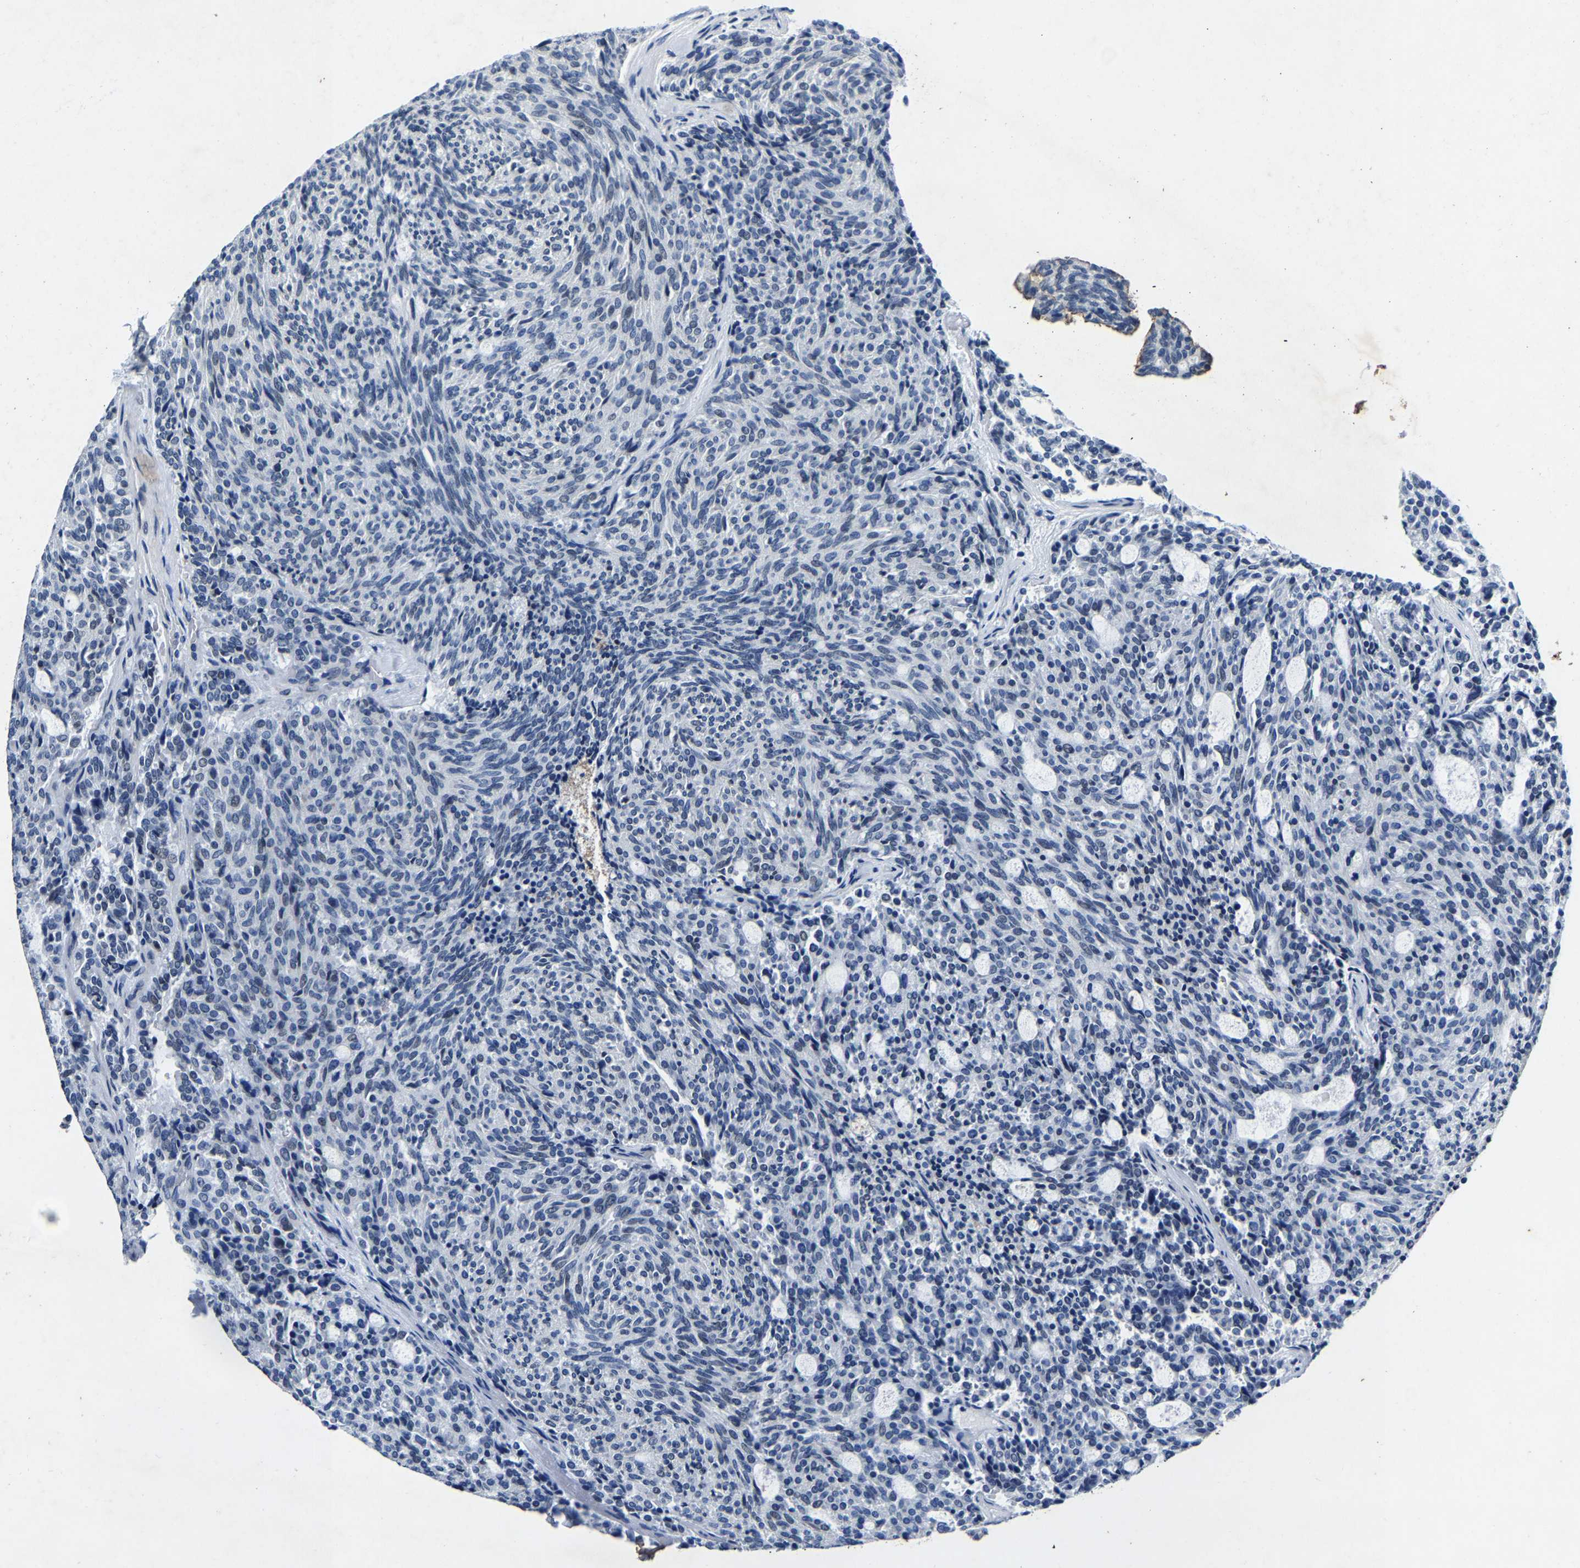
{"staining": {"intensity": "negative", "quantity": "none", "location": "none"}, "tissue": "carcinoid", "cell_type": "Tumor cells", "image_type": "cancer", "snomed": [{"axis": "morphology", "description": "Carcinoid, malignant, NOS"}, {"axis": "topography", "description": "Pancreas"}], "caption": "Immunohistochemistry (IHC) image of human malignant carcinoid stained for a protein (brown), which reveals no expression in tumor cells.", "gene": "UBN2", "patient": {"sex": "female", "age": 54}}